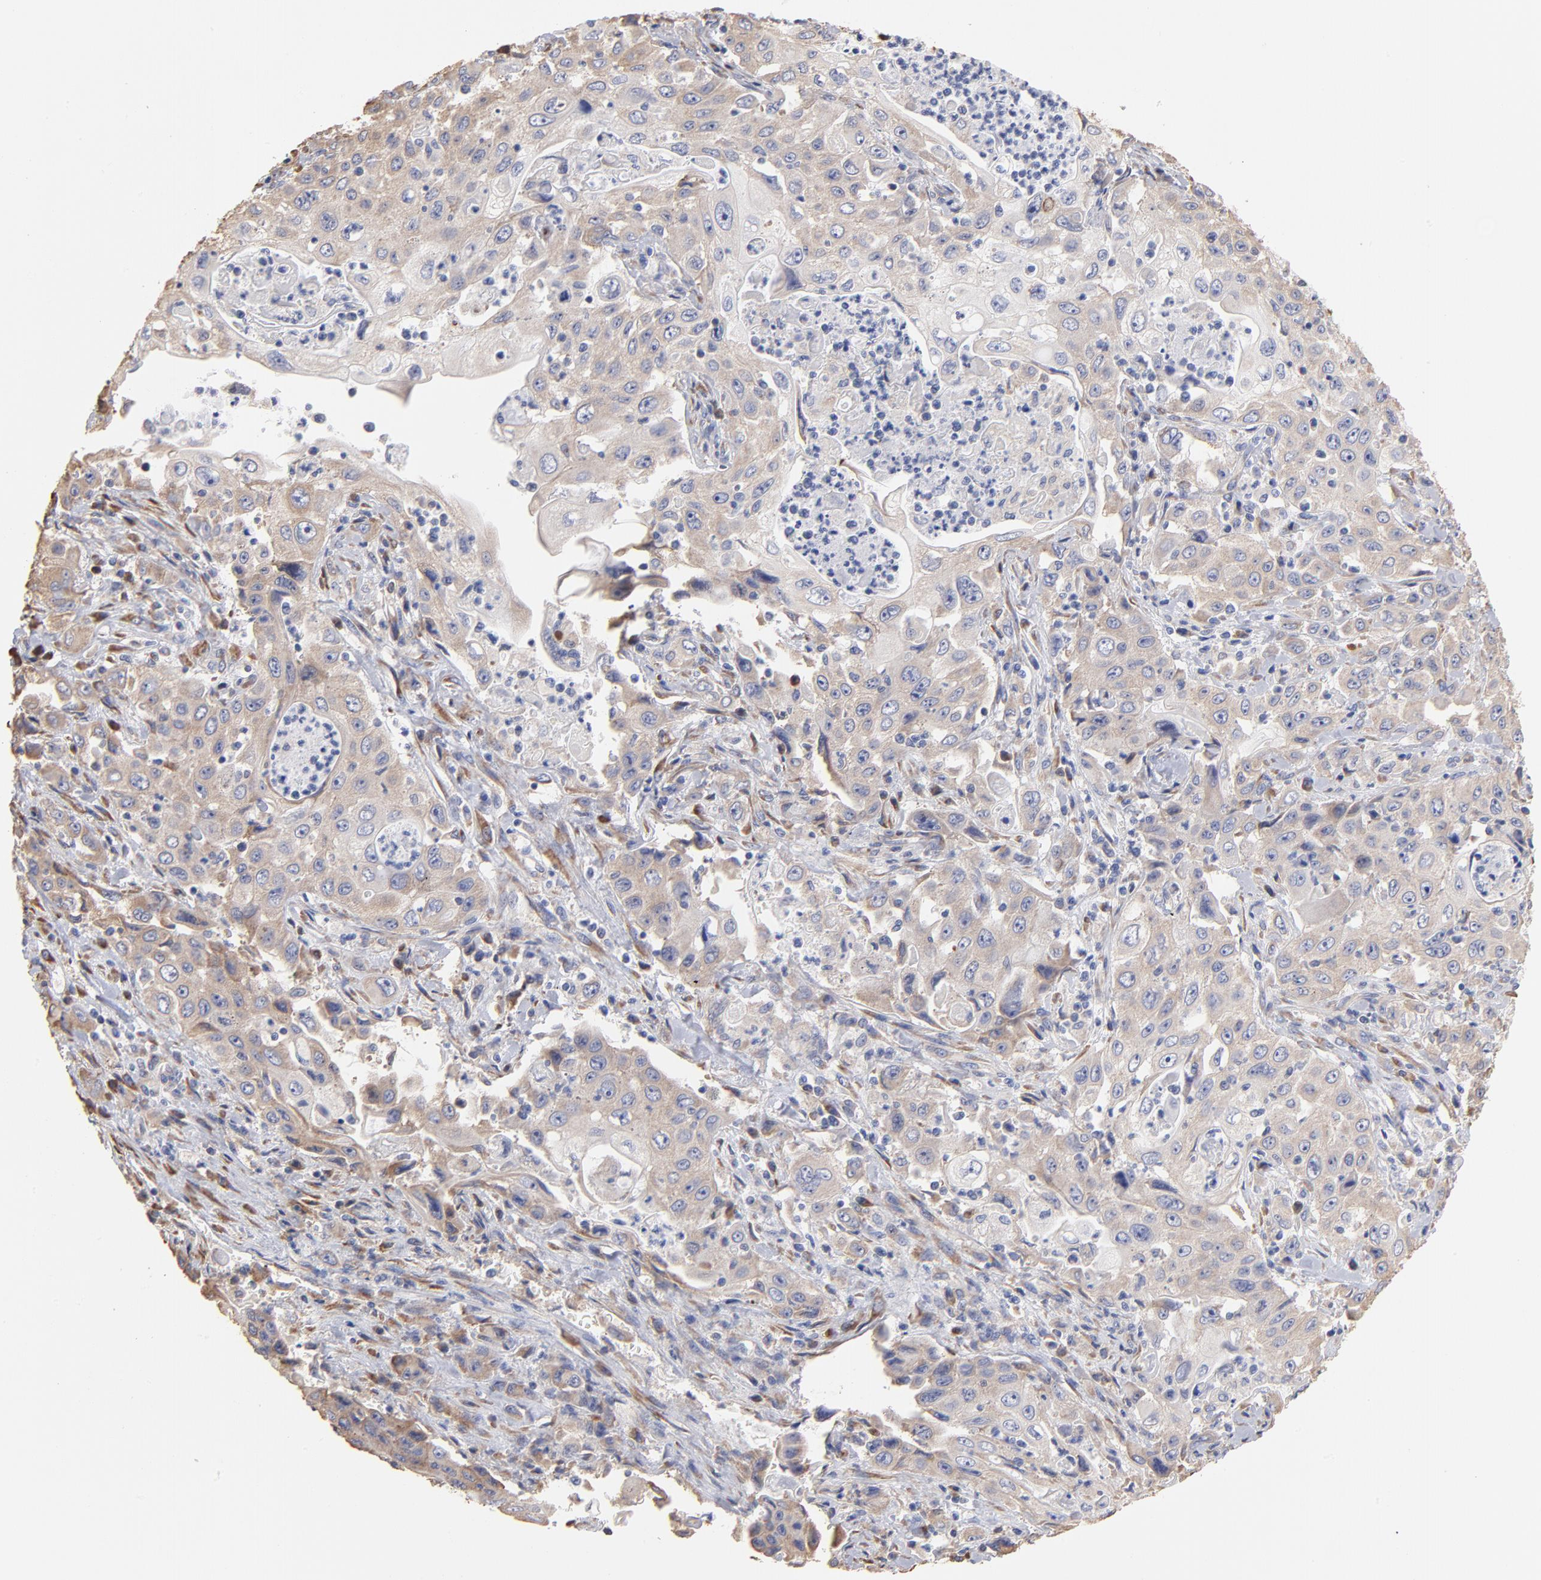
{"staining": {"intensity": "weak", "quantity": "<25%", "location": "cytoplasmic/membranous"}, "tissue": "pancreatic cancer", "cell_type": "Tumor cells", "image_type": "cancer", "snomed": [{"axis": "morphology", "description": "Adenocarcinoma, NOS"}, {"axis": "topography", "description": "Pancreas"}], "caption": "Human adenocarcinoma (pancreatic) stained for a protein using immunohistochemistry (IHC) shows no expression in tumor cells.", "gene": "RPL9", "patient": {"sex": "male", "age": 70}}